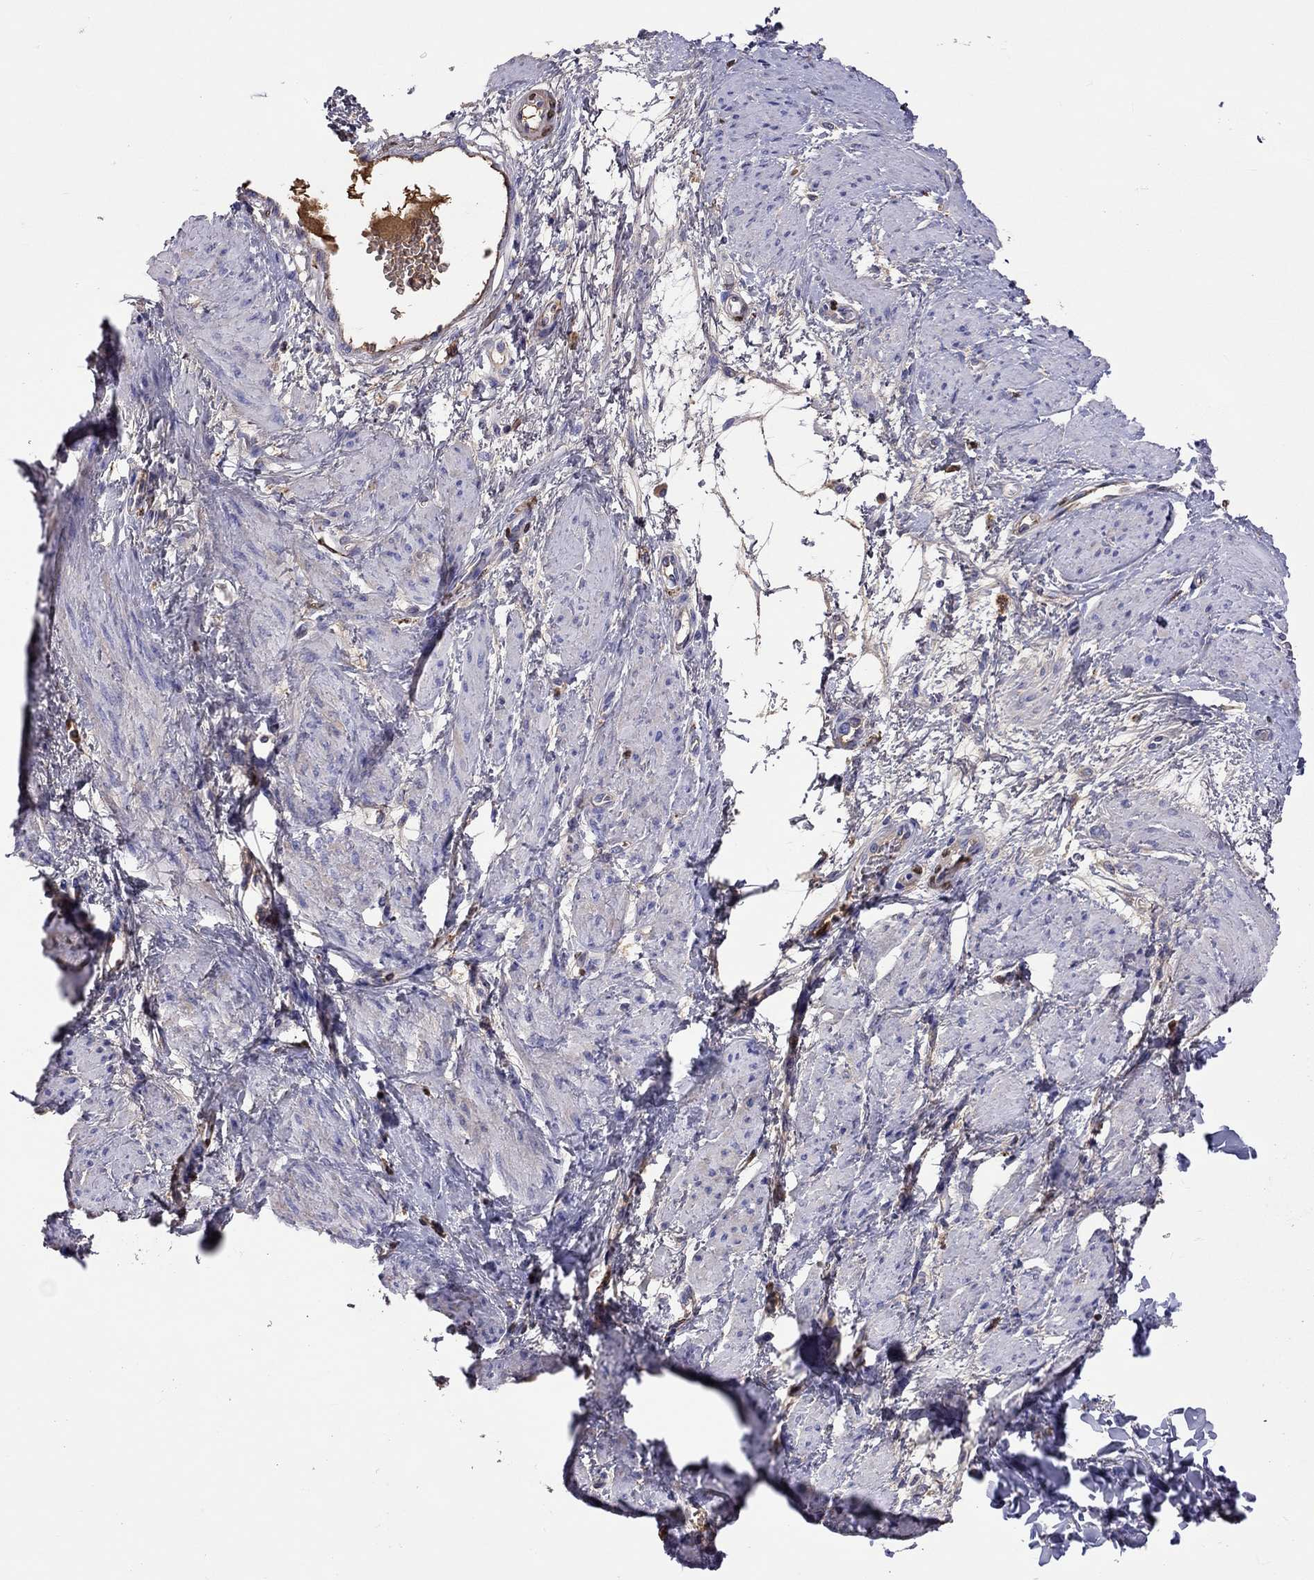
{"staining": {"intensity": "negative", "quantity": "none", "location": "none"}, "tissue": "smooth muscle", "cell_type": "Smooth muscle cells", "image_type": "normal", "snomed": [{"axis": "morphology", "description": "Normal tissue, NOS"}, {"axis": "topography", "description": "Smooth muscle"}, {"axis": "topography", "description": "Uterus"}], "caption": "DAB immunohistochemical staining of benign human smooth muscle shows no significant positivity in smooth muscle cells.", "gene": "SERPINA3", "patient": {"sex": "female", "age": 39}}